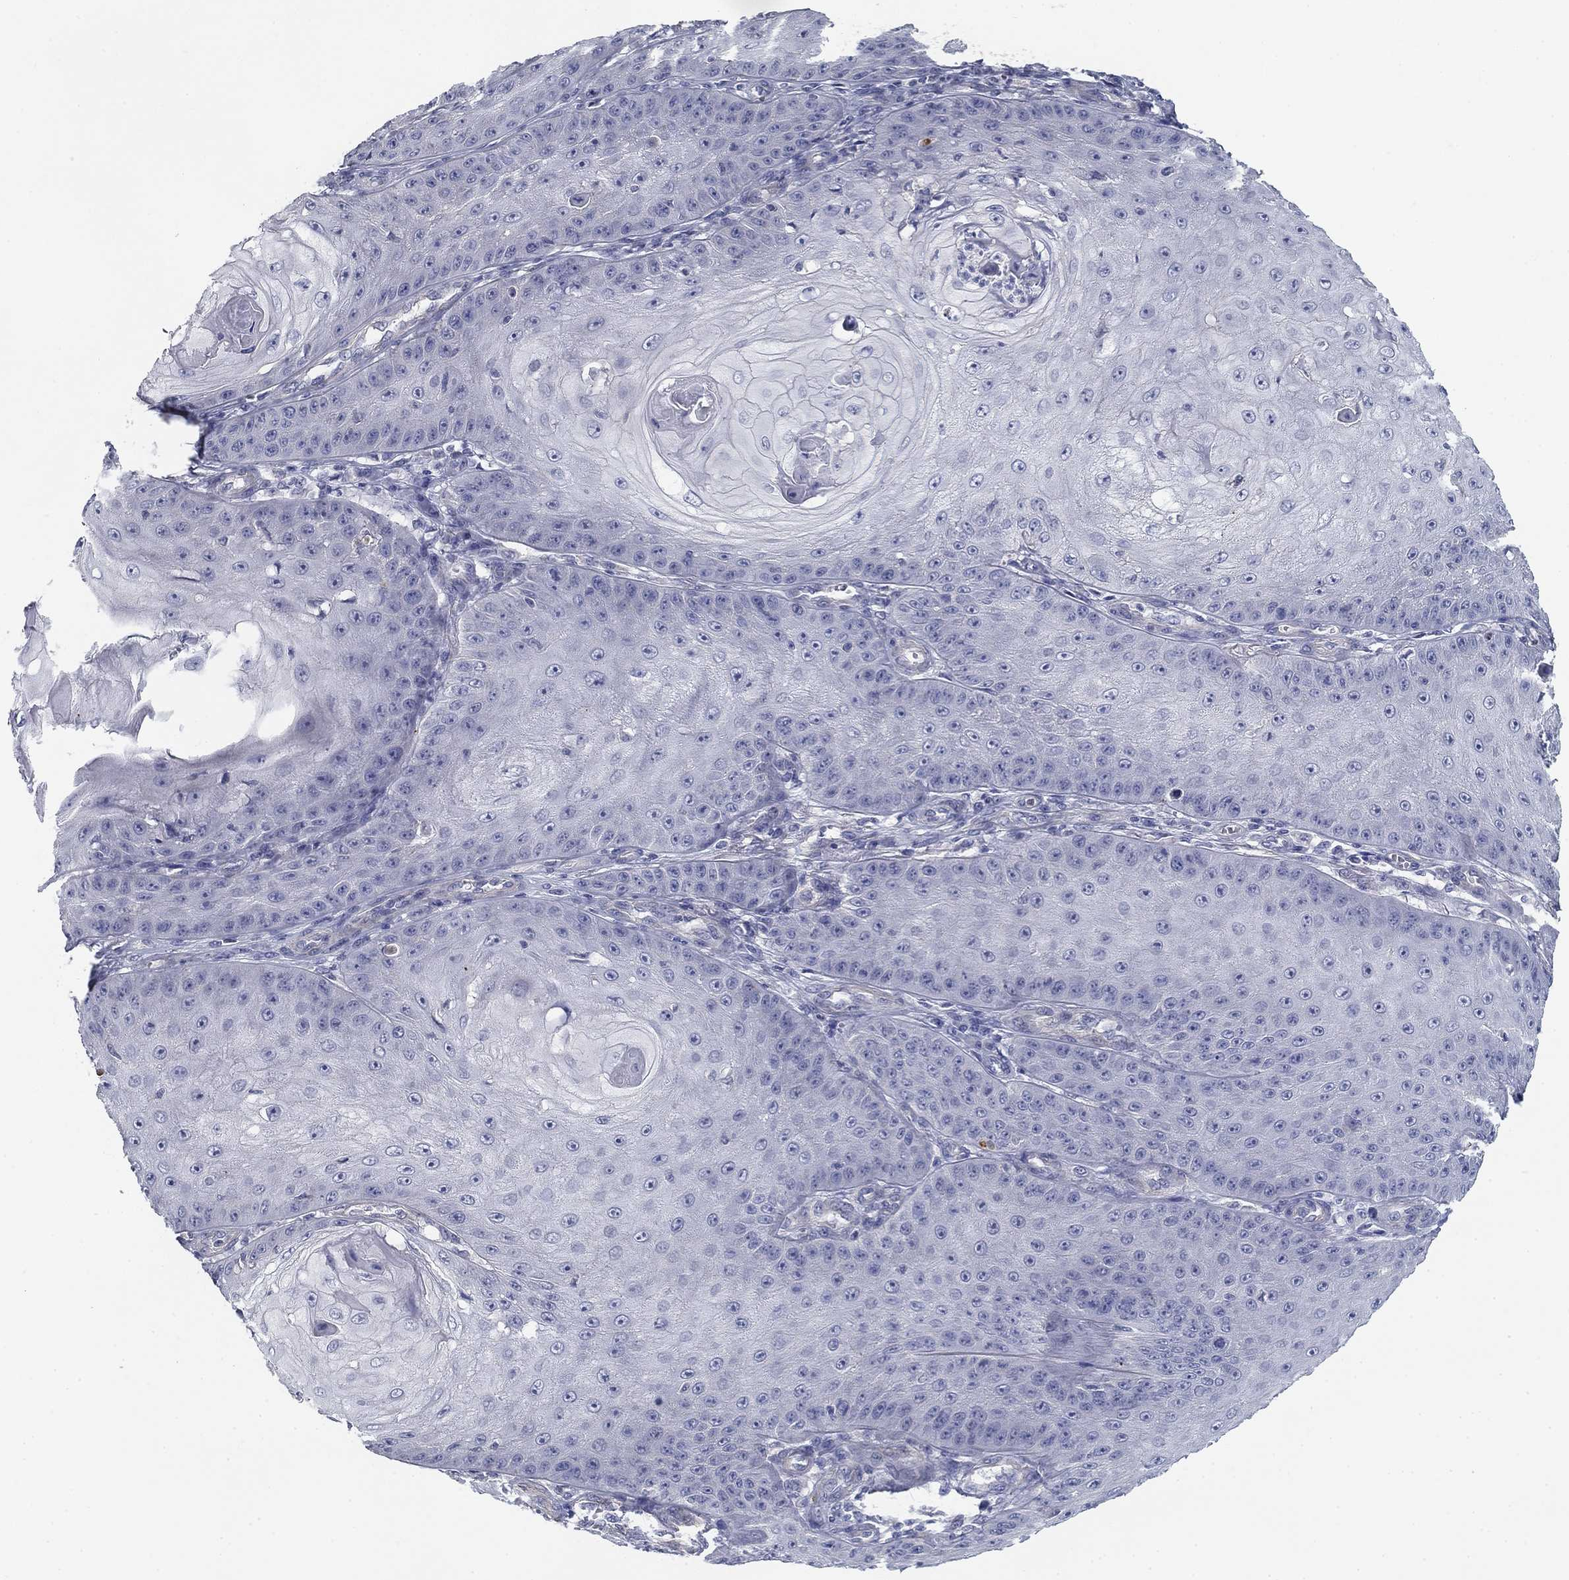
{"staining": {"intensity": "negative", "quantity": "none", "location": "none"}, "tissue": "skin cancer", "cell_type": "Tumor cells", "image_type": "cancer", "snomed": [{"axis": "morphology", "description": "Squamous cell carcinoma, NOS"}, {"axis": "topography", "description": "Skin"}], "caption": "IHC histopathology image of neoplastic tissue: skin cancer stained with DAB (3,3'-diaminobenzidine) displays no significant protein expression in tumor cells.", "gene": "GRK7", "patient": {"sex": "male", "age": 70}}